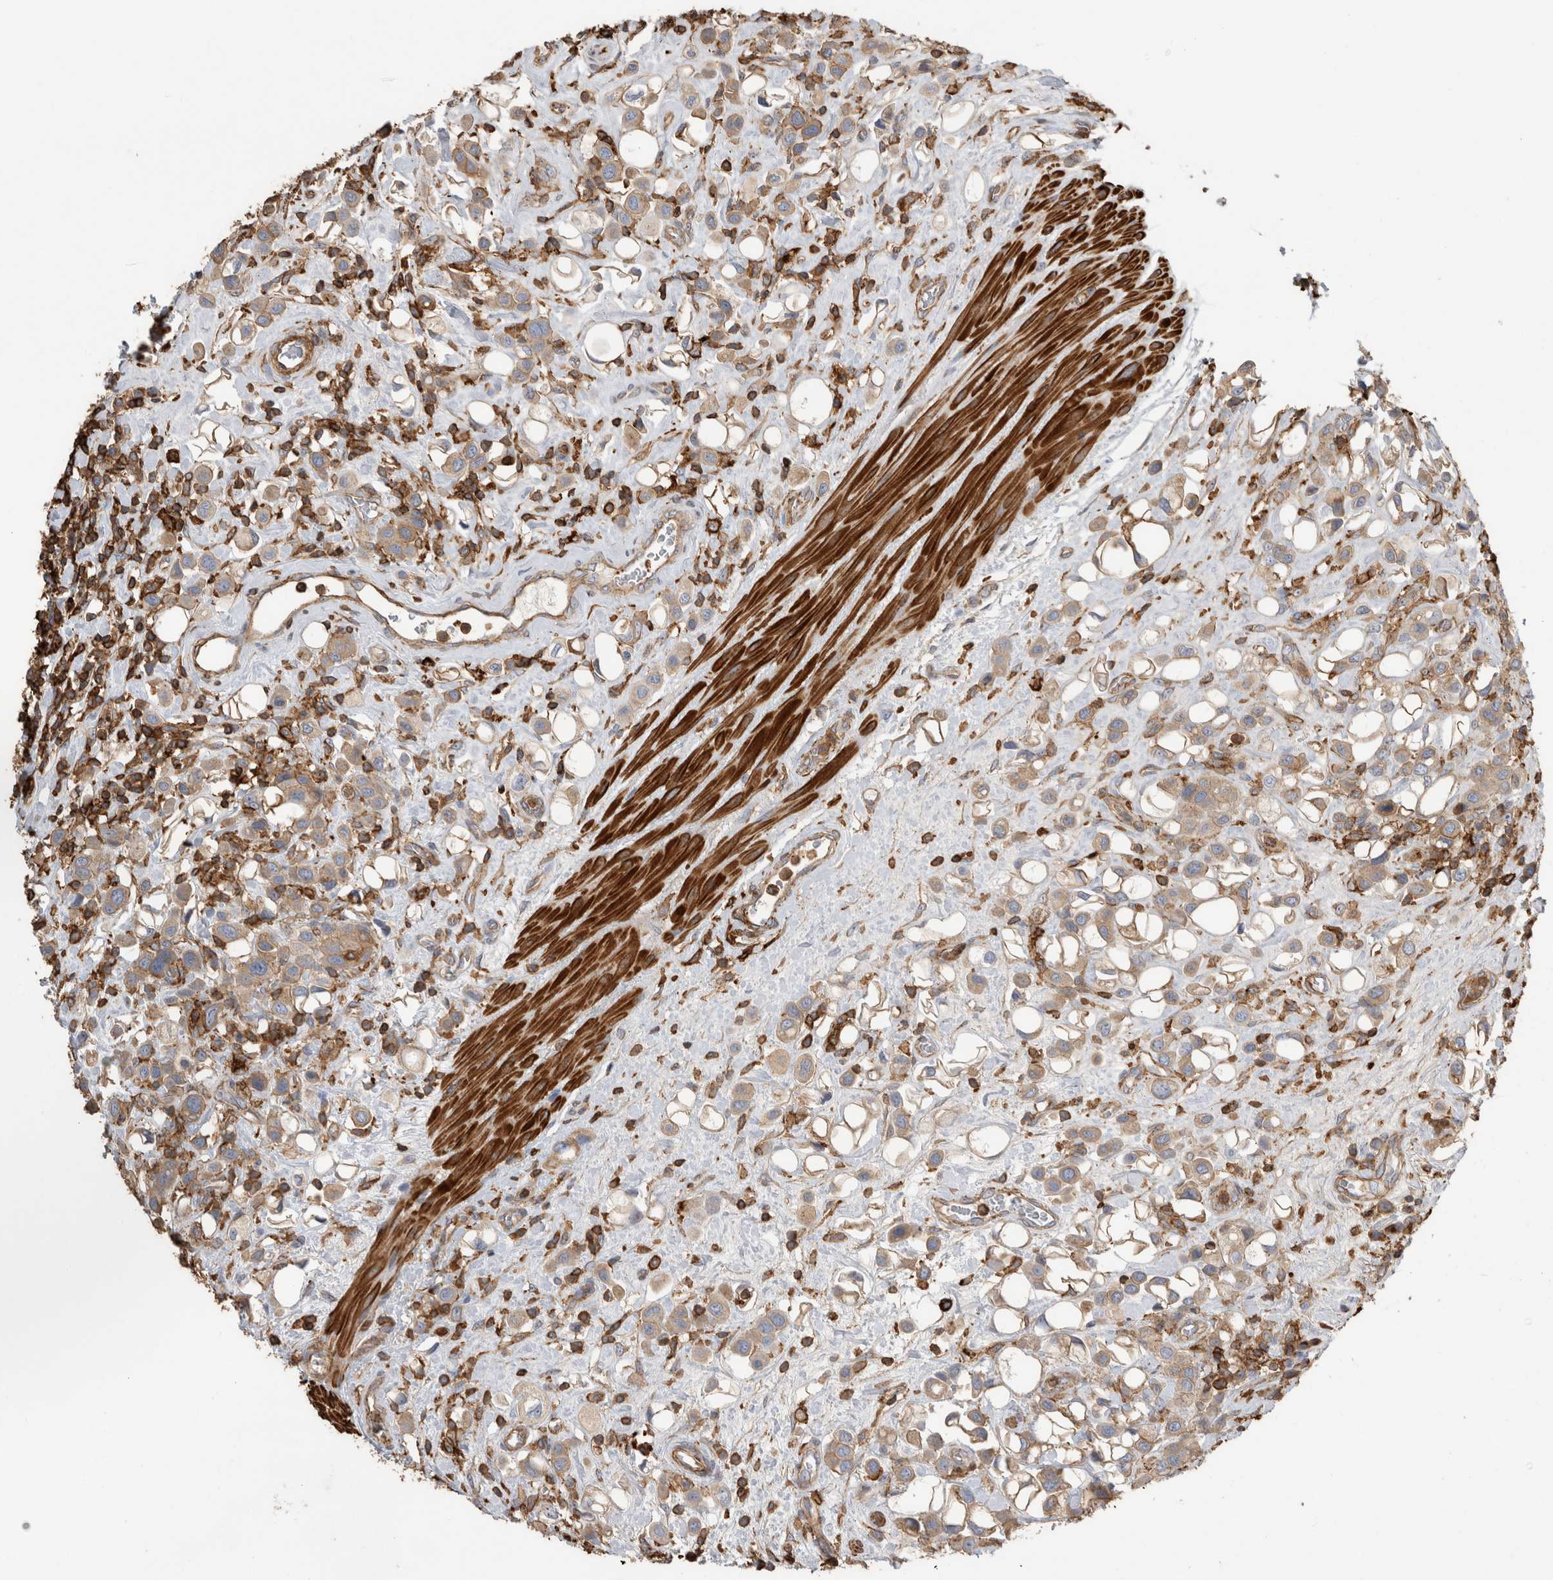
{"staining": {"intensity": "weak", "quantity": ">75%", "location": "cytoplasmic/membranous"}, "tissue": "urothelial cancer", "cell_type": "Tumor cells", "image_type": "cancer", "snomed": [{"axis": "morphology", "description": "Urothelial carcinoma, High grade"}, {"axis": "topography", "description": "Urinary bladder"}], "caption": "Protein expression analysis of human urothelial cancer reveals weak cytoplasmic/membranous staining in about >75% of tumor cells.", "gene": "GPER1", "patient": {"sex": "male", "age": 50}}